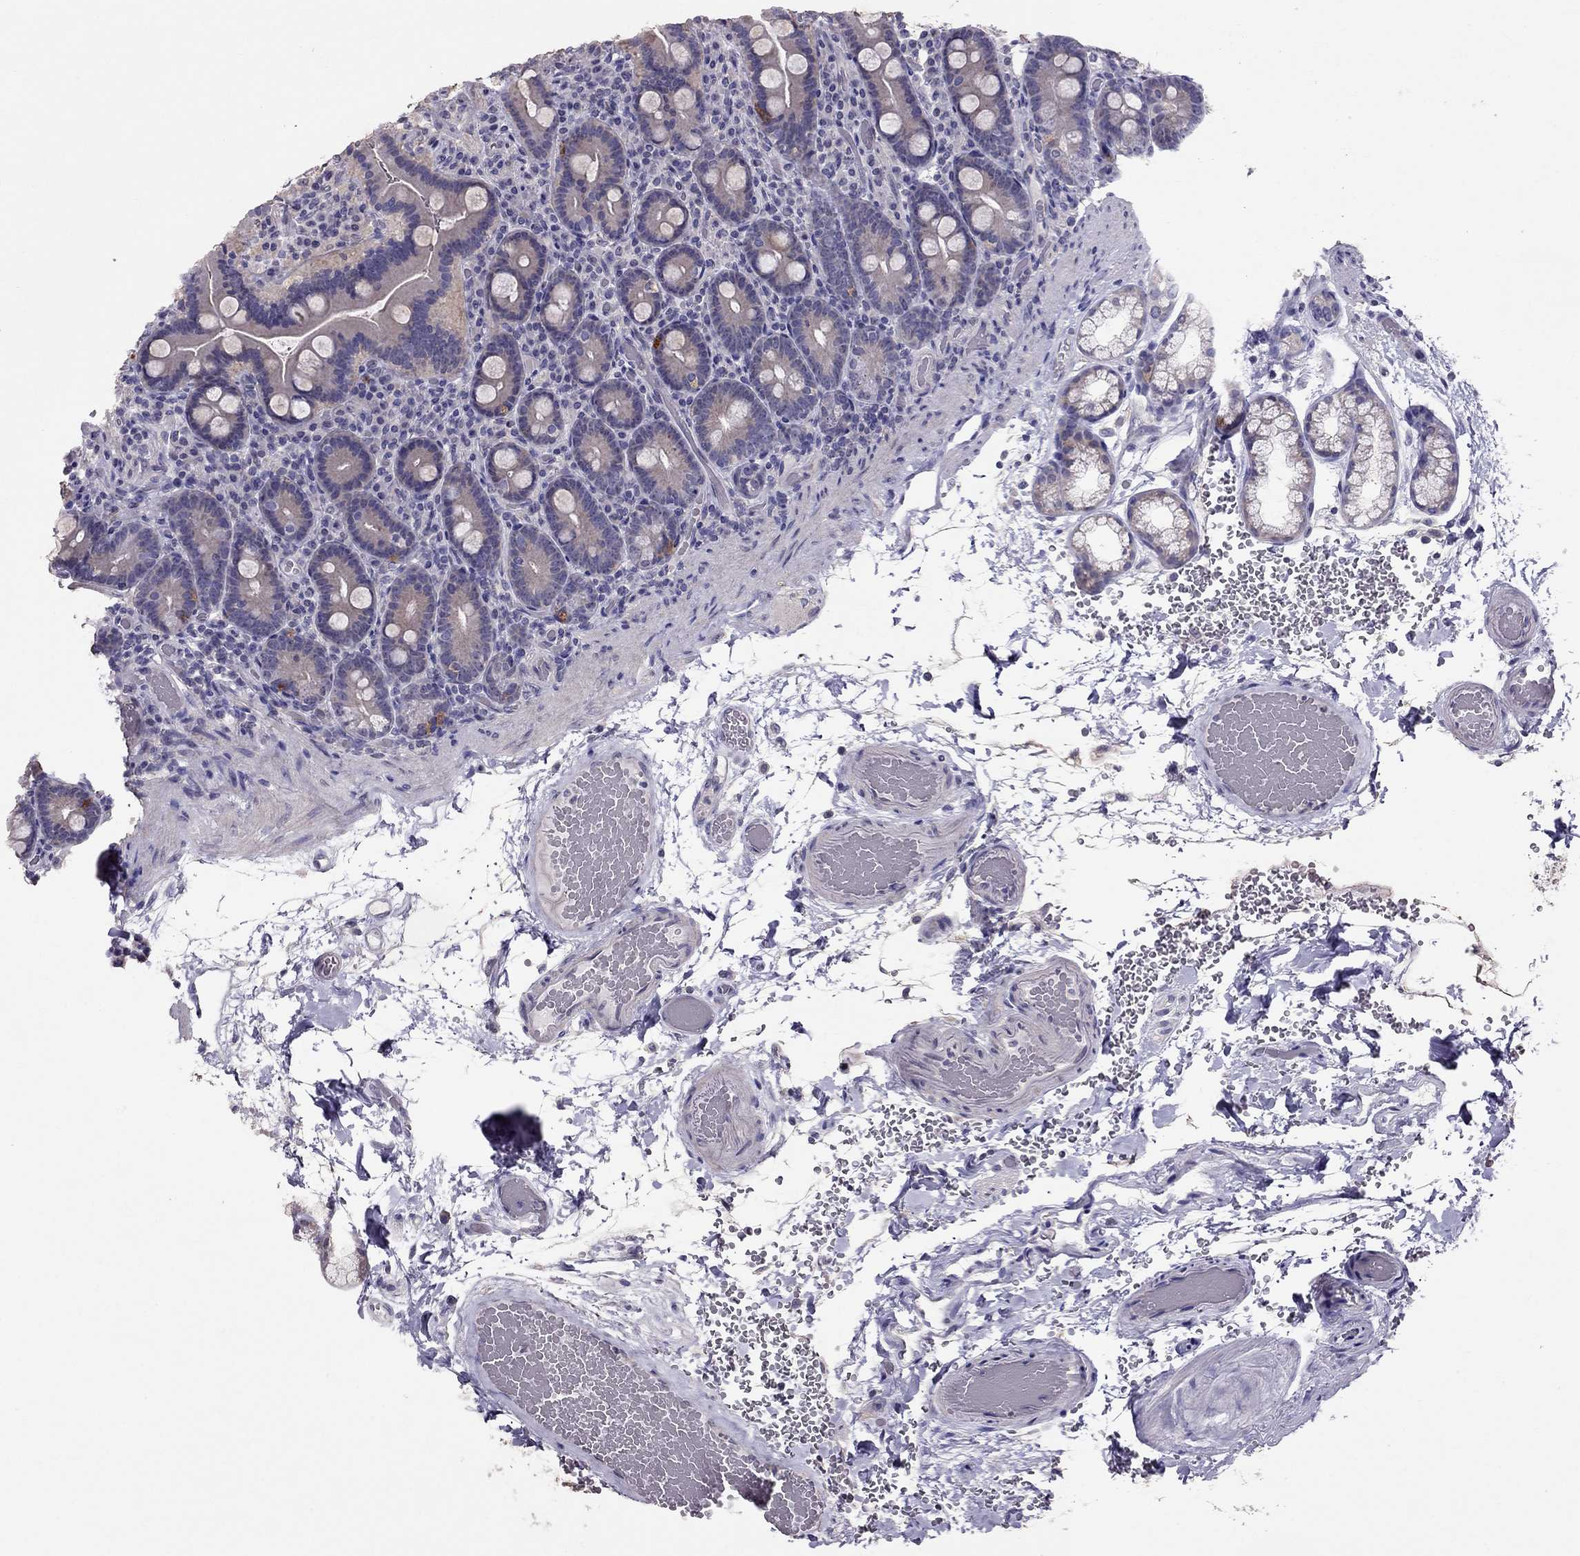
{"staining": {"intensity": "negative", "quantity": "none", "location": "none"}, "tissue": "duodenum", "cell_type": "Glandular cells", "image_type": "normal", "snomed": [{"axis": "morphology", "description": "Normal tissue, NOS"}, {"axis": "topography", "description": "Duodenum"}], "caption": "Immunohistochemistry photomicrograph of normal duodenum: human duodenum stained with DAB shows no significant protein staining in glandular cells. Brightfield microscopy of IHC stained with DAB (brown) and hematoxylin (blue), captured at high magnification.", "gene": "LRRC46", "patient": {"sex": "female", "age": 62}}